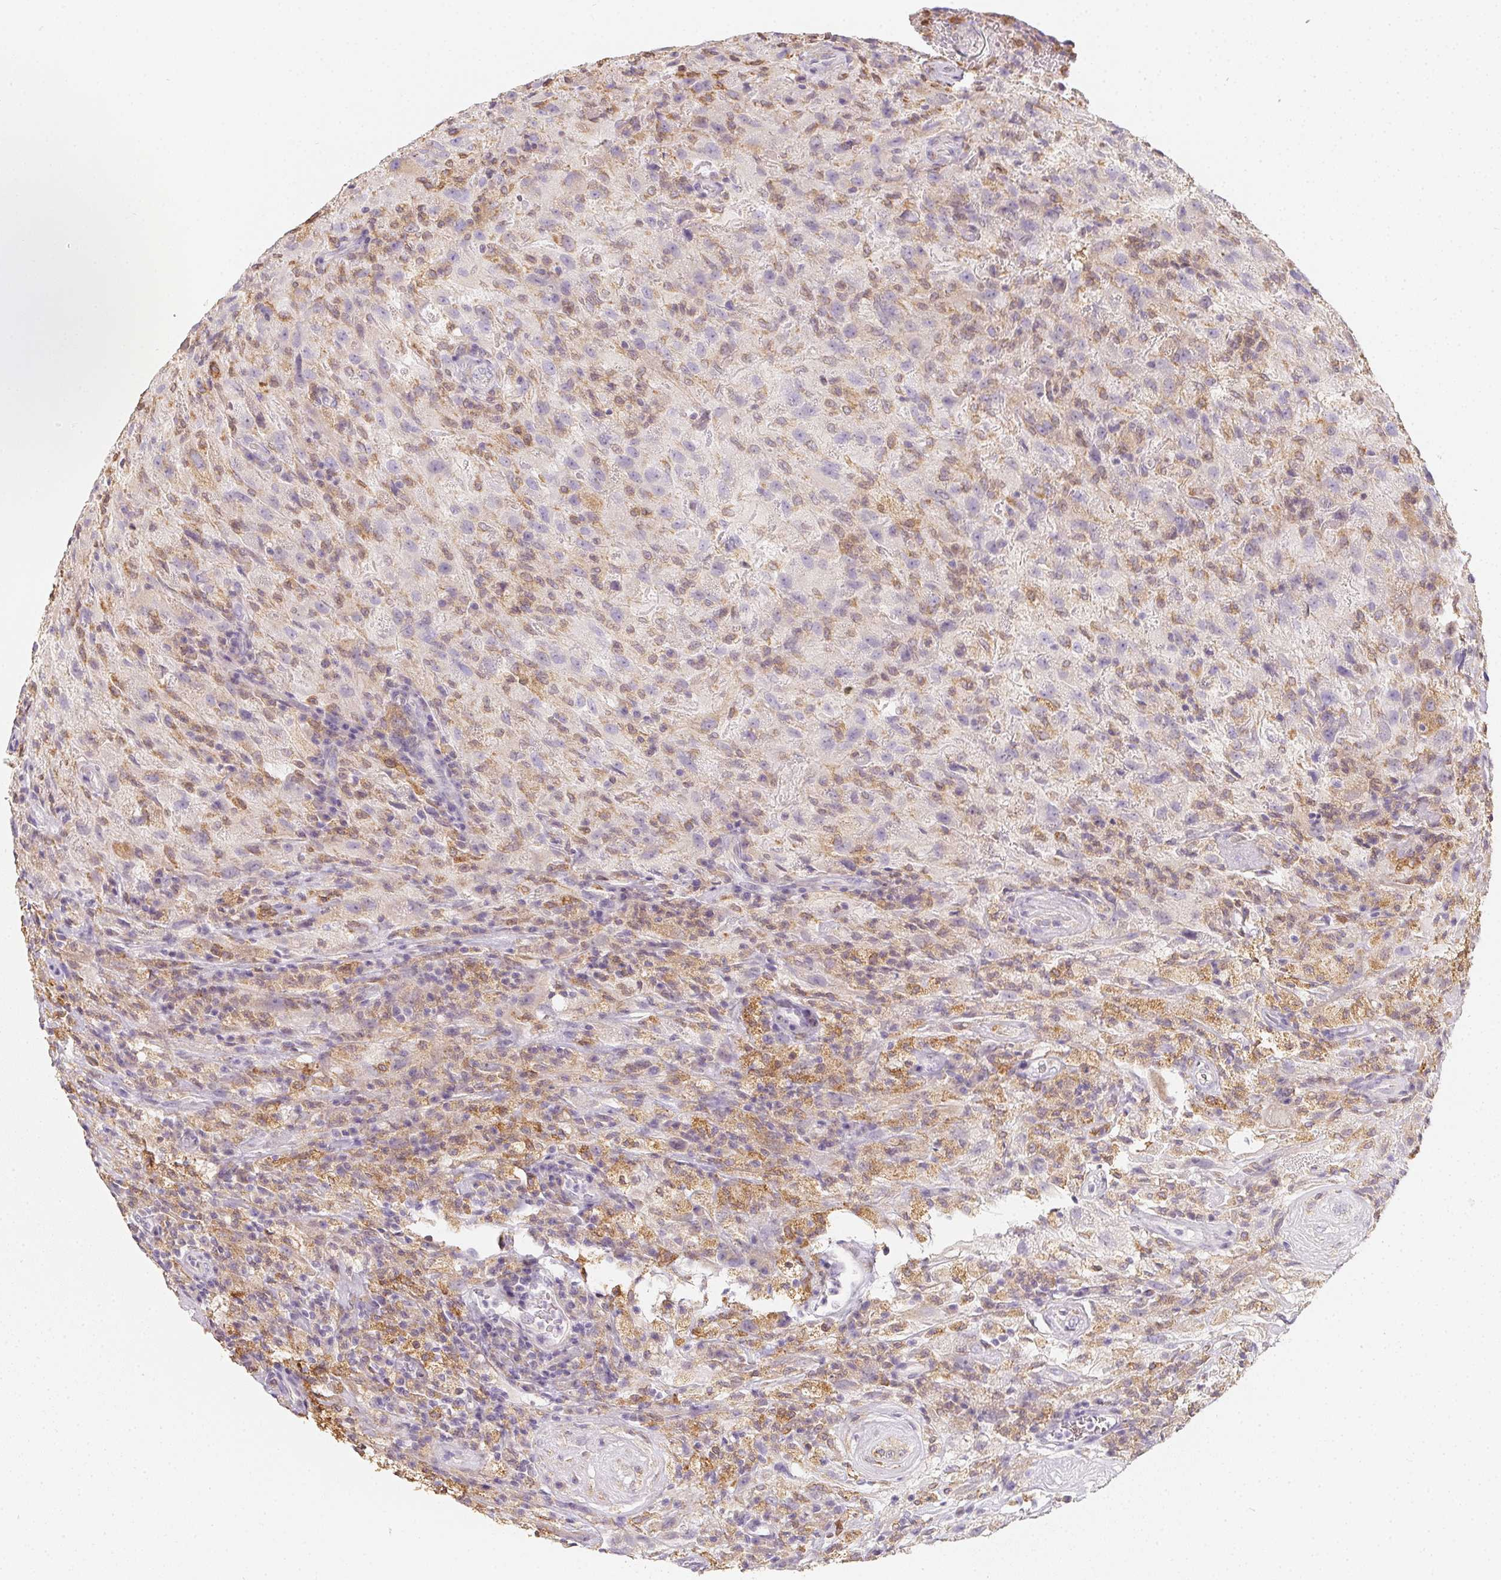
{"staining": {"intensity": "negative", "quantity": "none", "location": "none"}, "tissue": "glioma", "cell_type": "Tumor cells", "image_type": "cancer", "snomed": [{"axis": "morphology", "description": "Glioma, malignant, High grade"}, {"axis": "topography", "description": "Brain"}], "caption": "Immunohistochemical staining of human glioma shows no significant expression in tumor cells.", "gene": "SOAT1", "patient": {"sex": "male", "age": 68}}